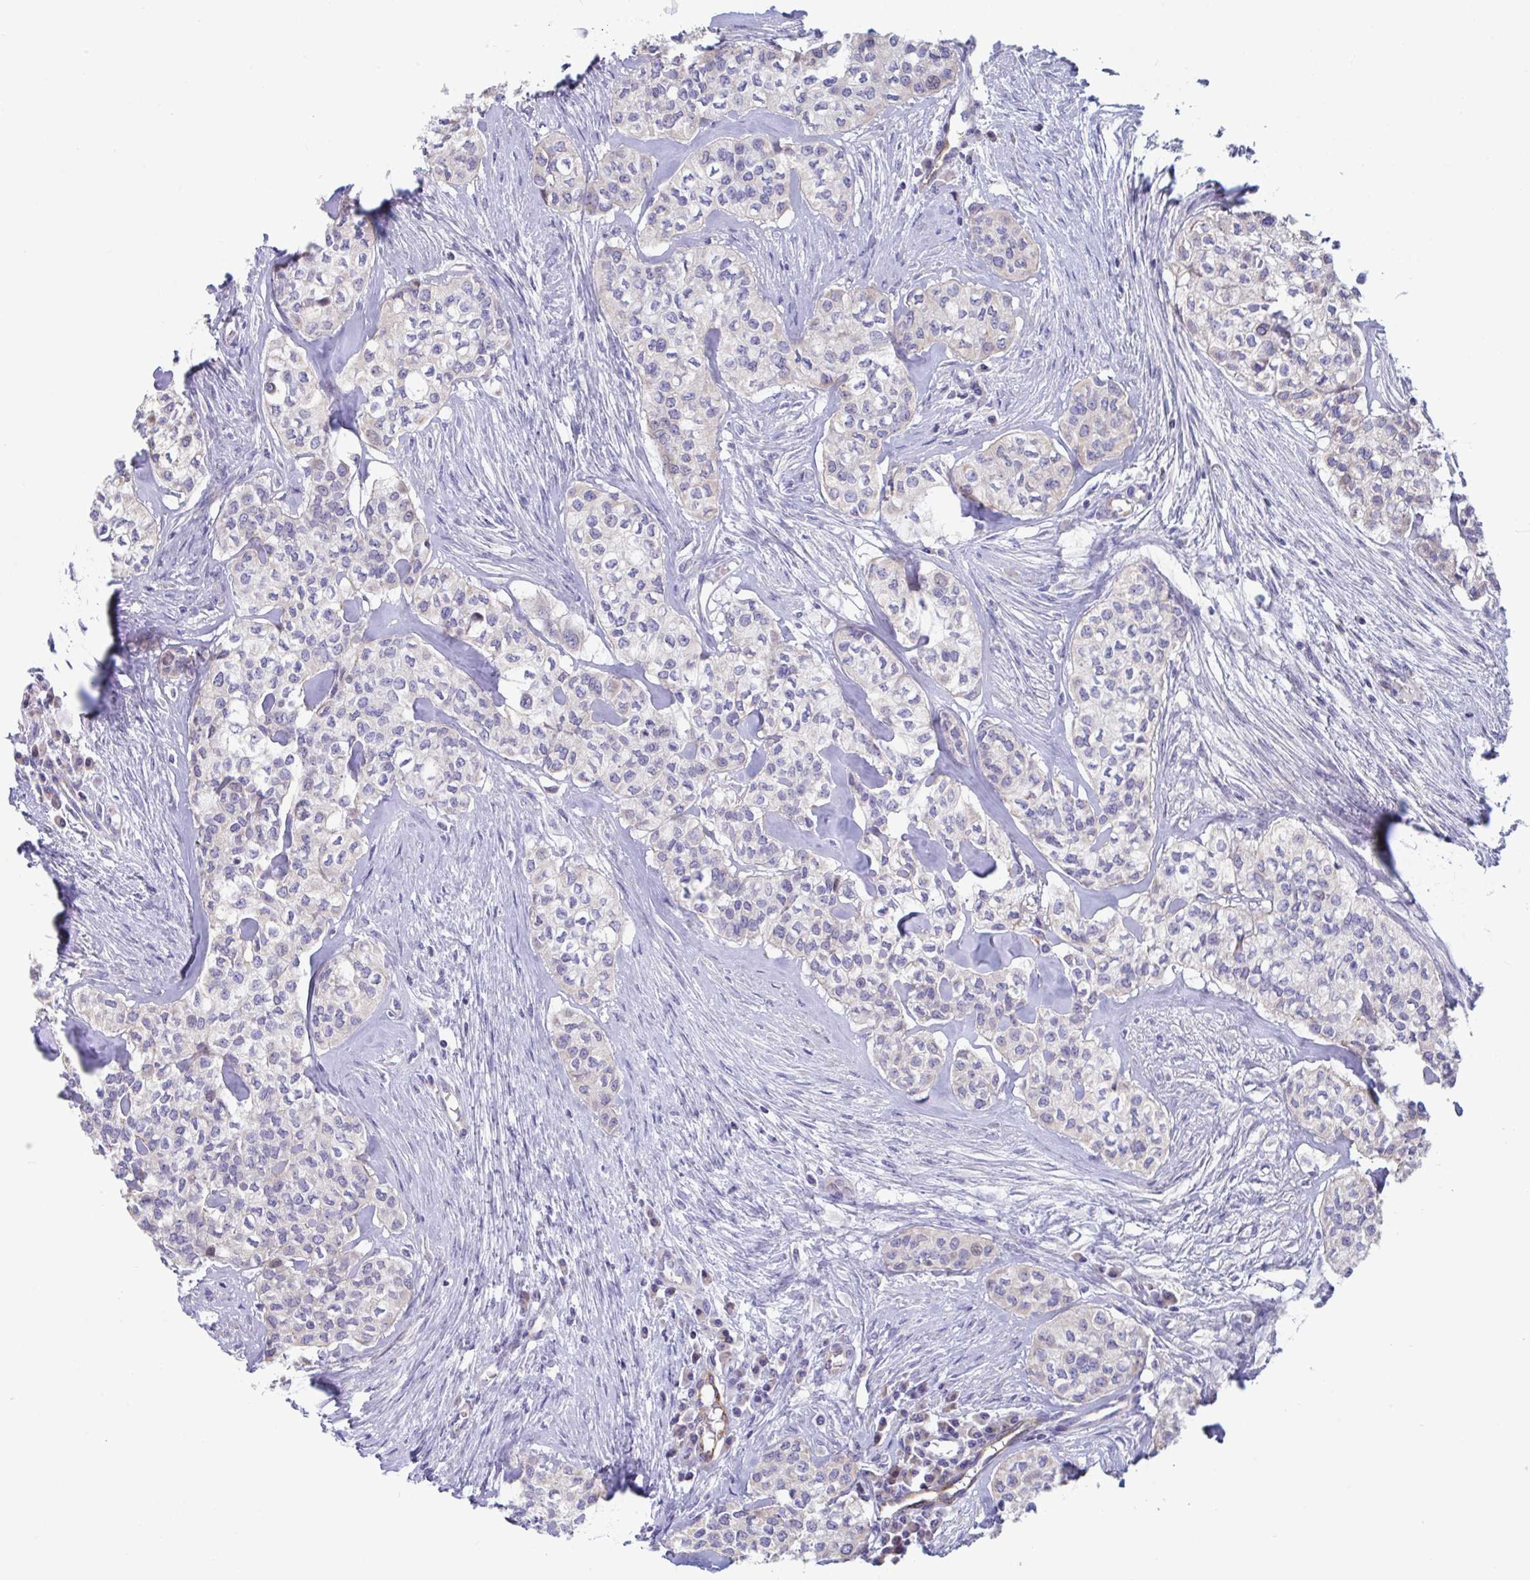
{"staining": {"intensity": "negative", "quantity": "none", "location": "none"}, "tissue": "head and neck cancer", "cell_type": "Tumor cells", "image_type": "cancer", "snomed": [{"axis": "morphology", "description": "Adenocarcinoma, NOS"}, {"axis": "topography", "description": "Head-Neck"}], "caption": "High magnification brightfield microscopy of adenocarcinoma (head and neck) stained with DAB (brown) and counterstained with hematoxylin (blue): tumor cells show no significant positivity.", "gene": "IL37", "patient": {"sex": "male", "age": 81}}